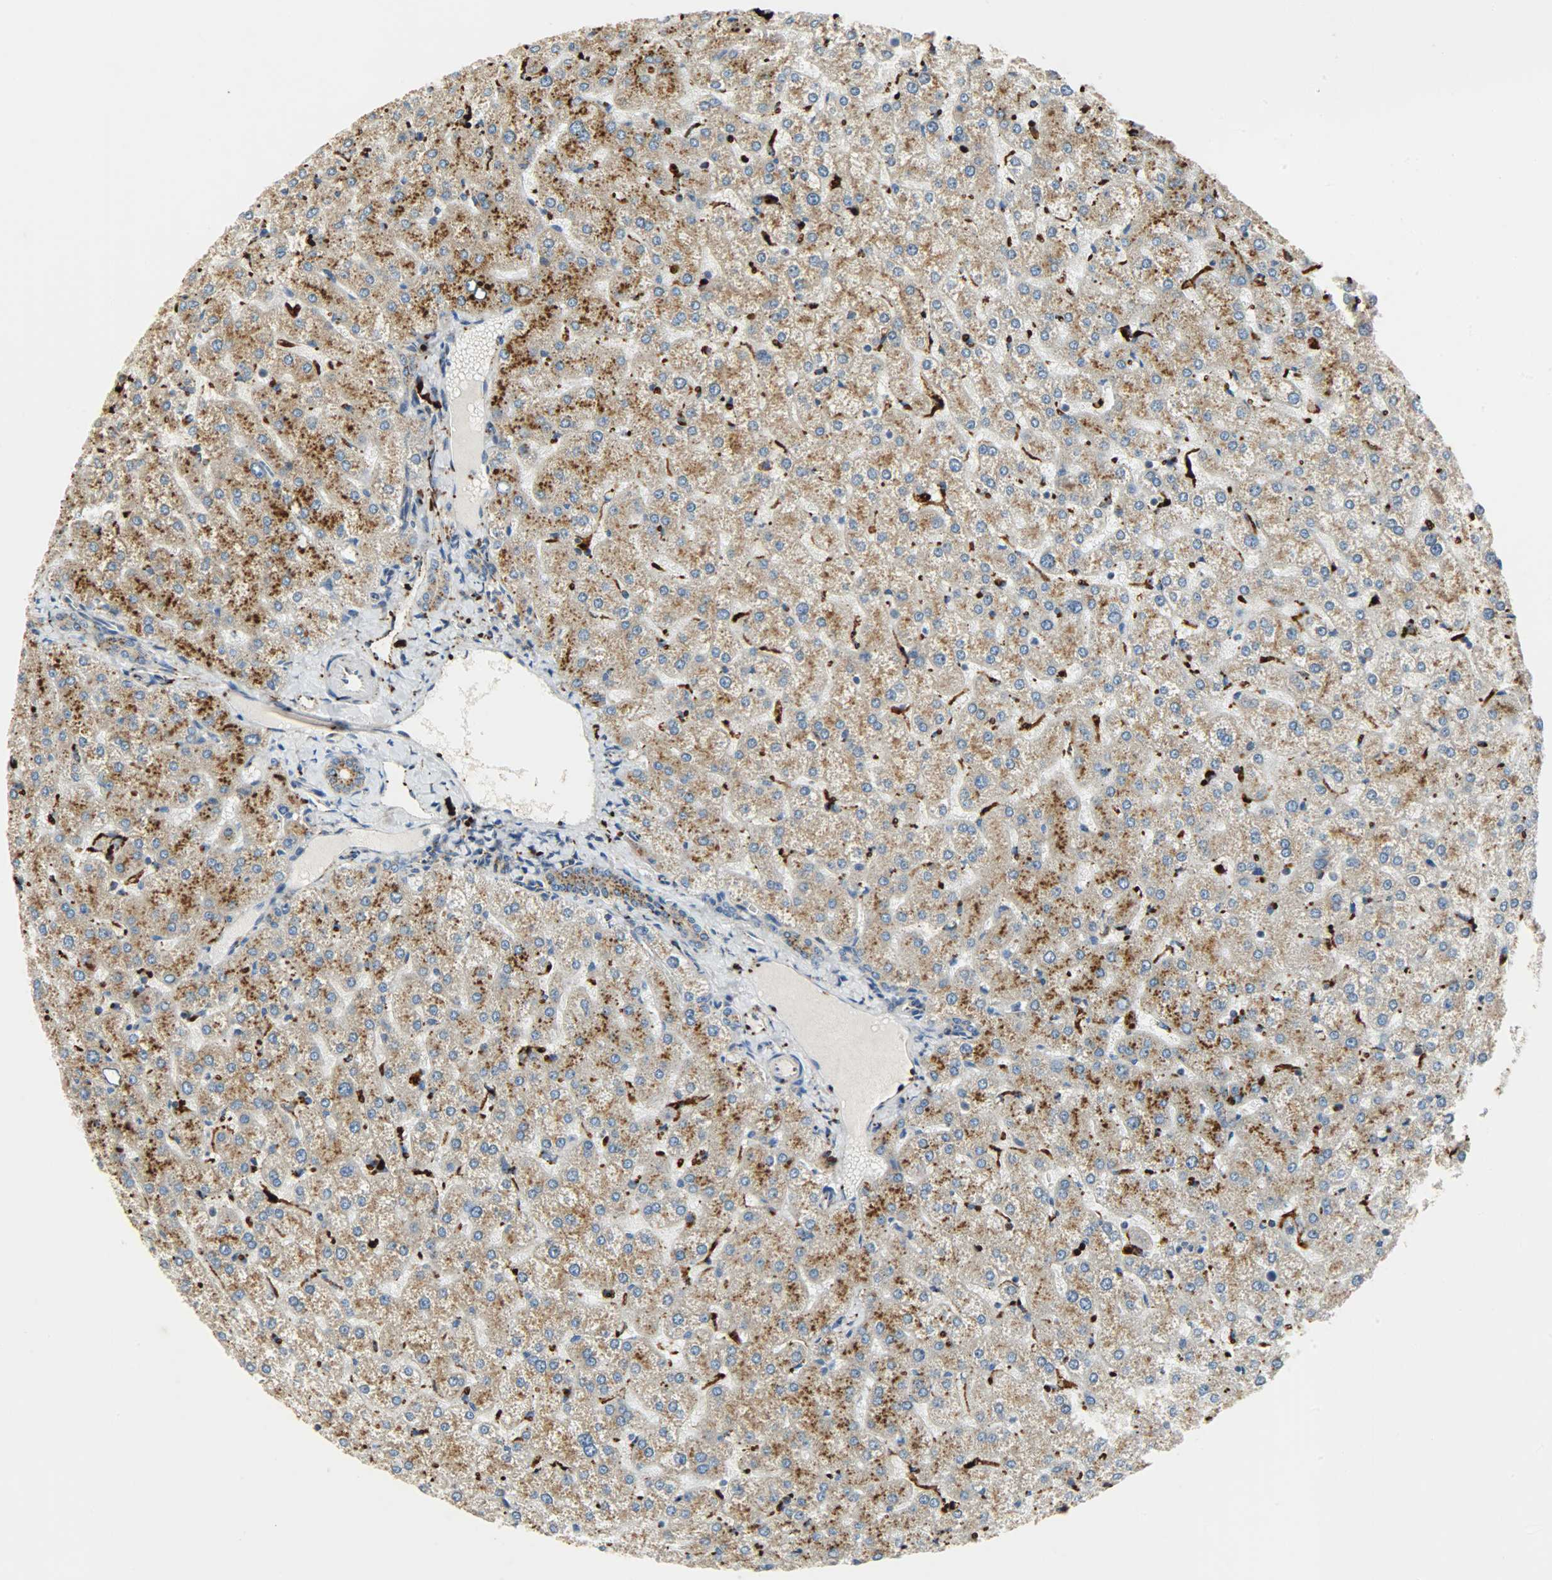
{"staining": {"intensity": "moderate", "quantity": ">75%", "location": "cytoplasmic/membranous"}, "tissue": "liver", "cell_type": "Cholangiocytes", "image_type": "normal", "snomed": [{"axis": "morphology", "description": "Normal tissue, NOS"}, {"axis": "topography", "description": "Liver"}], "caption": "Protein analysis of normal liver shows moderate cytoplasmic/membranous staining in approximately >75% of cholangiocytes.", "gene": "ASAH1", "patient": {"sex": "female", "age": 32}}